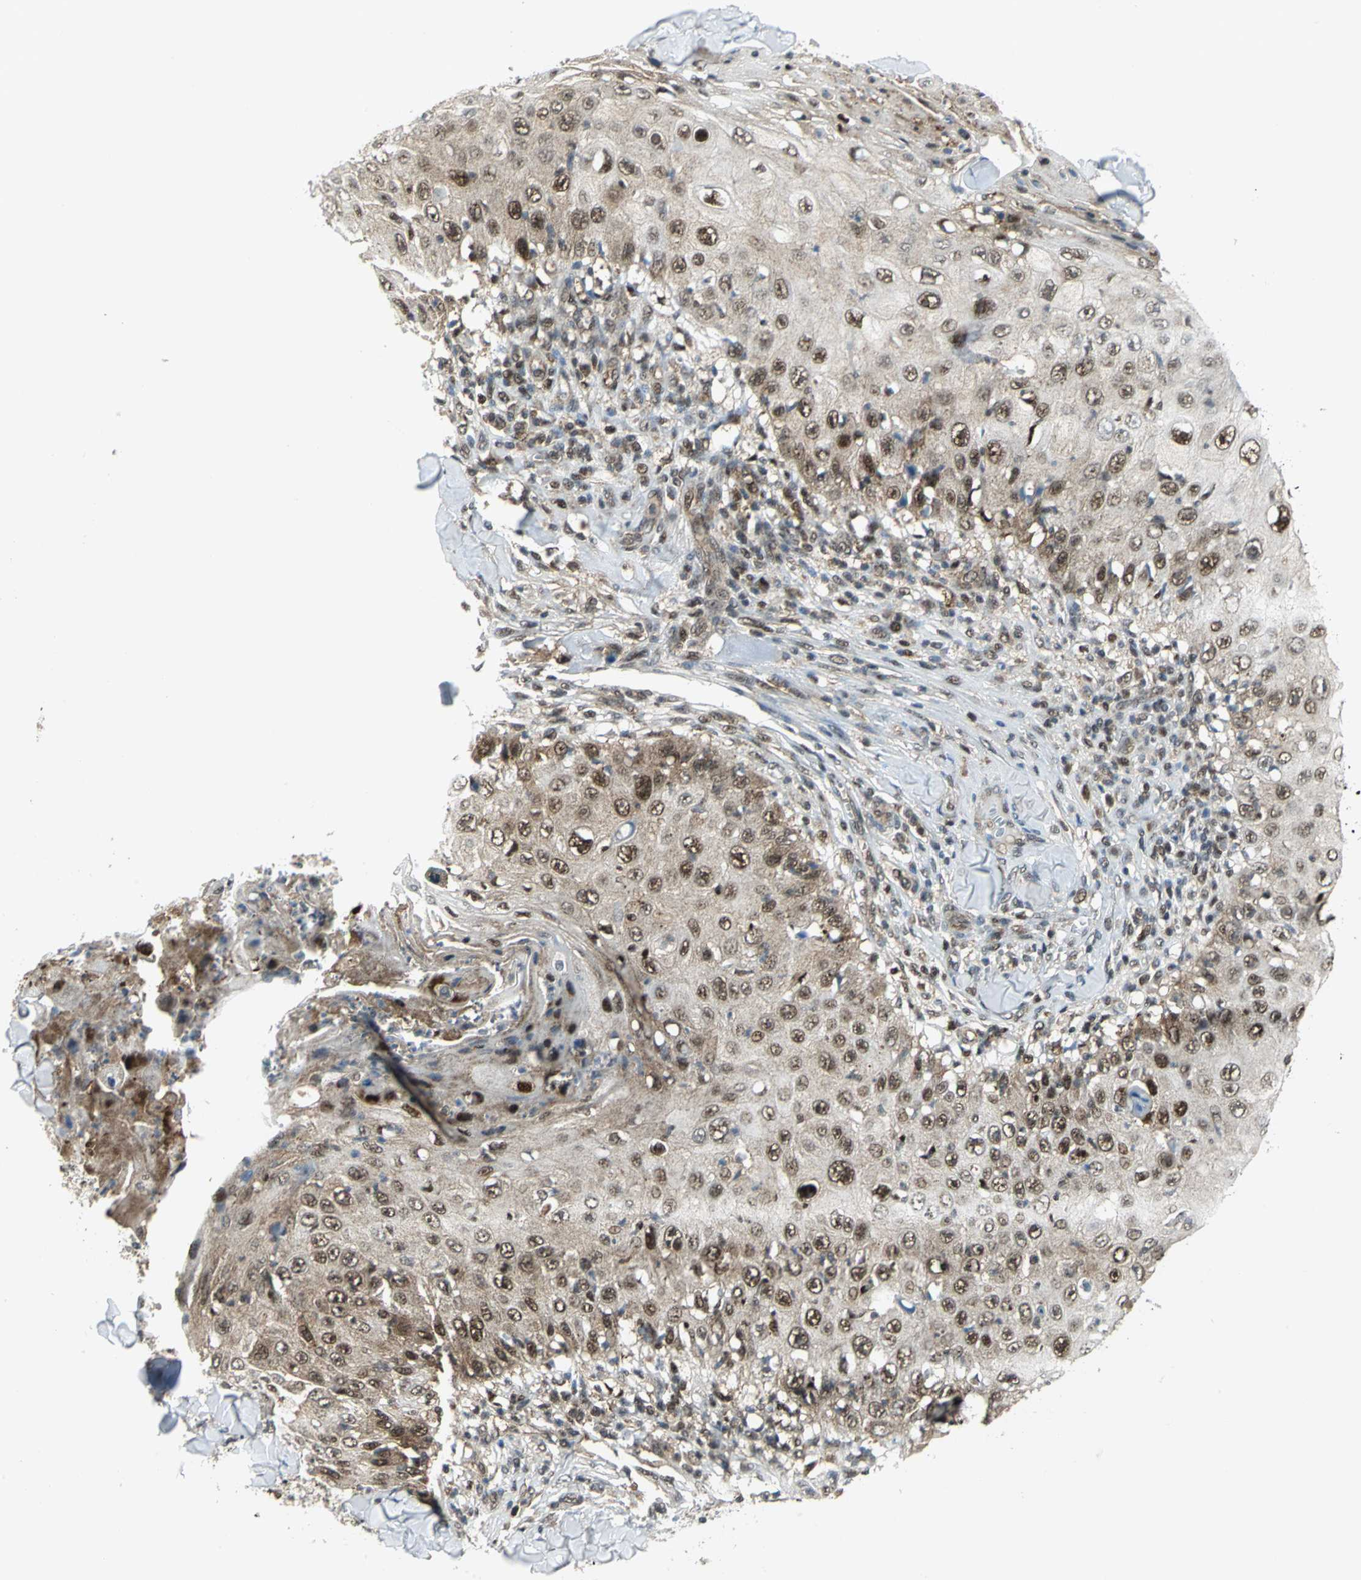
{"staining": {"intensity": "moderate", "quantity": "25%-75%", "location": "cytoplasmic/membranous,nuclear"}, "tissue": "skin cancer", "cell_type": "Tumor cells", "image_type": "cancer", "snomed": [{"axis": "morphology", "description": "Squamous cell carcinoma, NOS"}, {"axis": "topography", "description": "Skin"}], "caption": "Moderate cytoplasmic/membranous and nuclear positivity is identified in approximately 25%-75% of tumor cells in squamous cell carcinoma (skin). (Stains: DAB (3,3'-diaminobenzidine) in brown, nuclei in blue, Microscopy: brightfield microscopy at high magnification).", "gene": "PSMA4", "patient": {"sex": "male", "age": 86}}